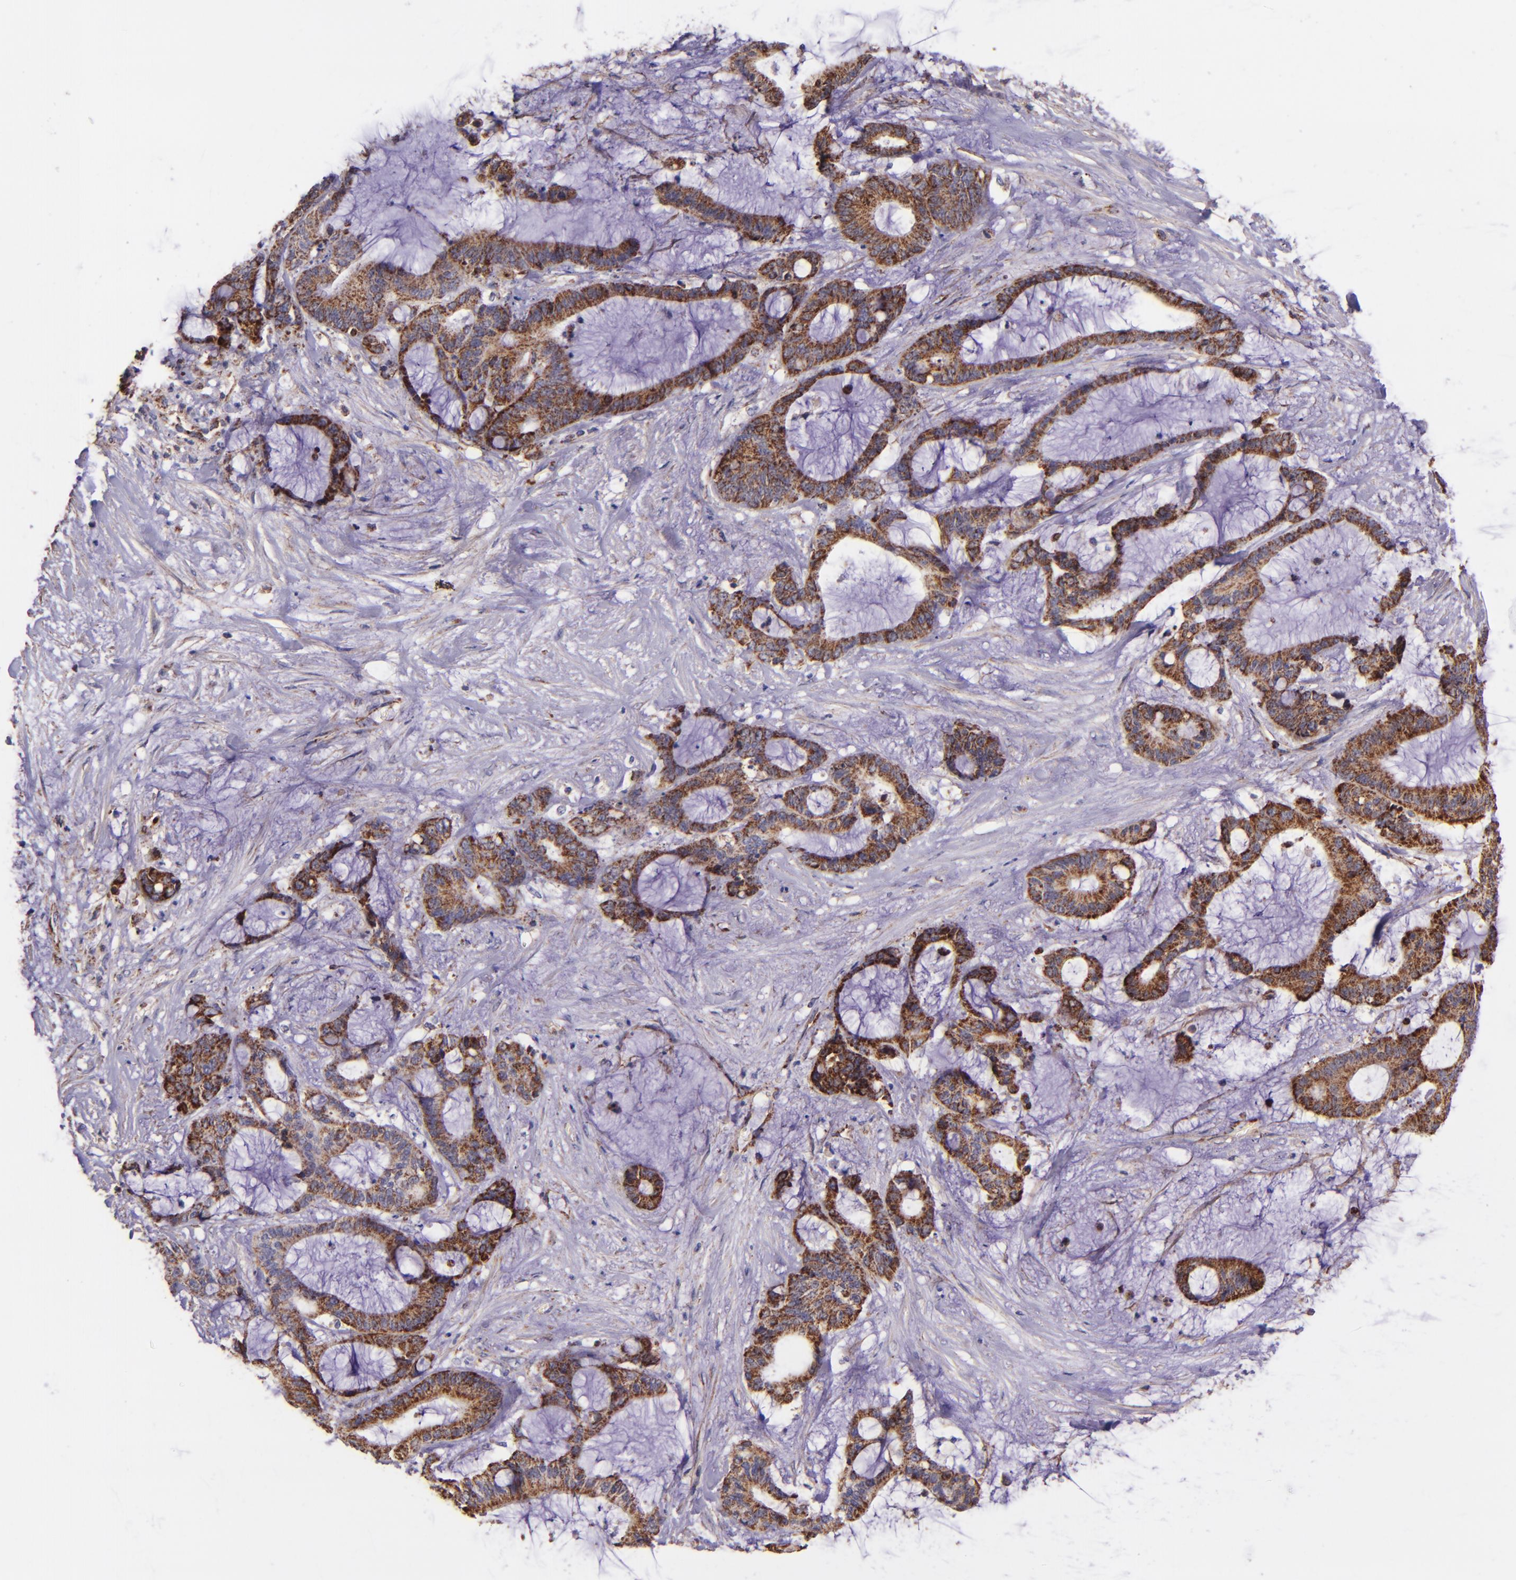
{"staining": {"intensity": "moderate", "quantity": ">75%", "location": "cytoplasmic/membranous"}, "tissue": "liver cancer", "cell_type": "Tumor cells", "image_type": "cancer", "snomed": [{"axis": "morphology", "description": "Cholangiocarcinoma"}, {"axis": "topography", "description": "Liver"}], "caption": "Human liver cancer (cholangiocarcinoma) stained for a protein (brown) shows moderate cytoplasmic/membranous positive positivity in approximately >75% of tumor cells.", "gene": "IDH3G", "patient": {"sex": "female", "age": 73}}